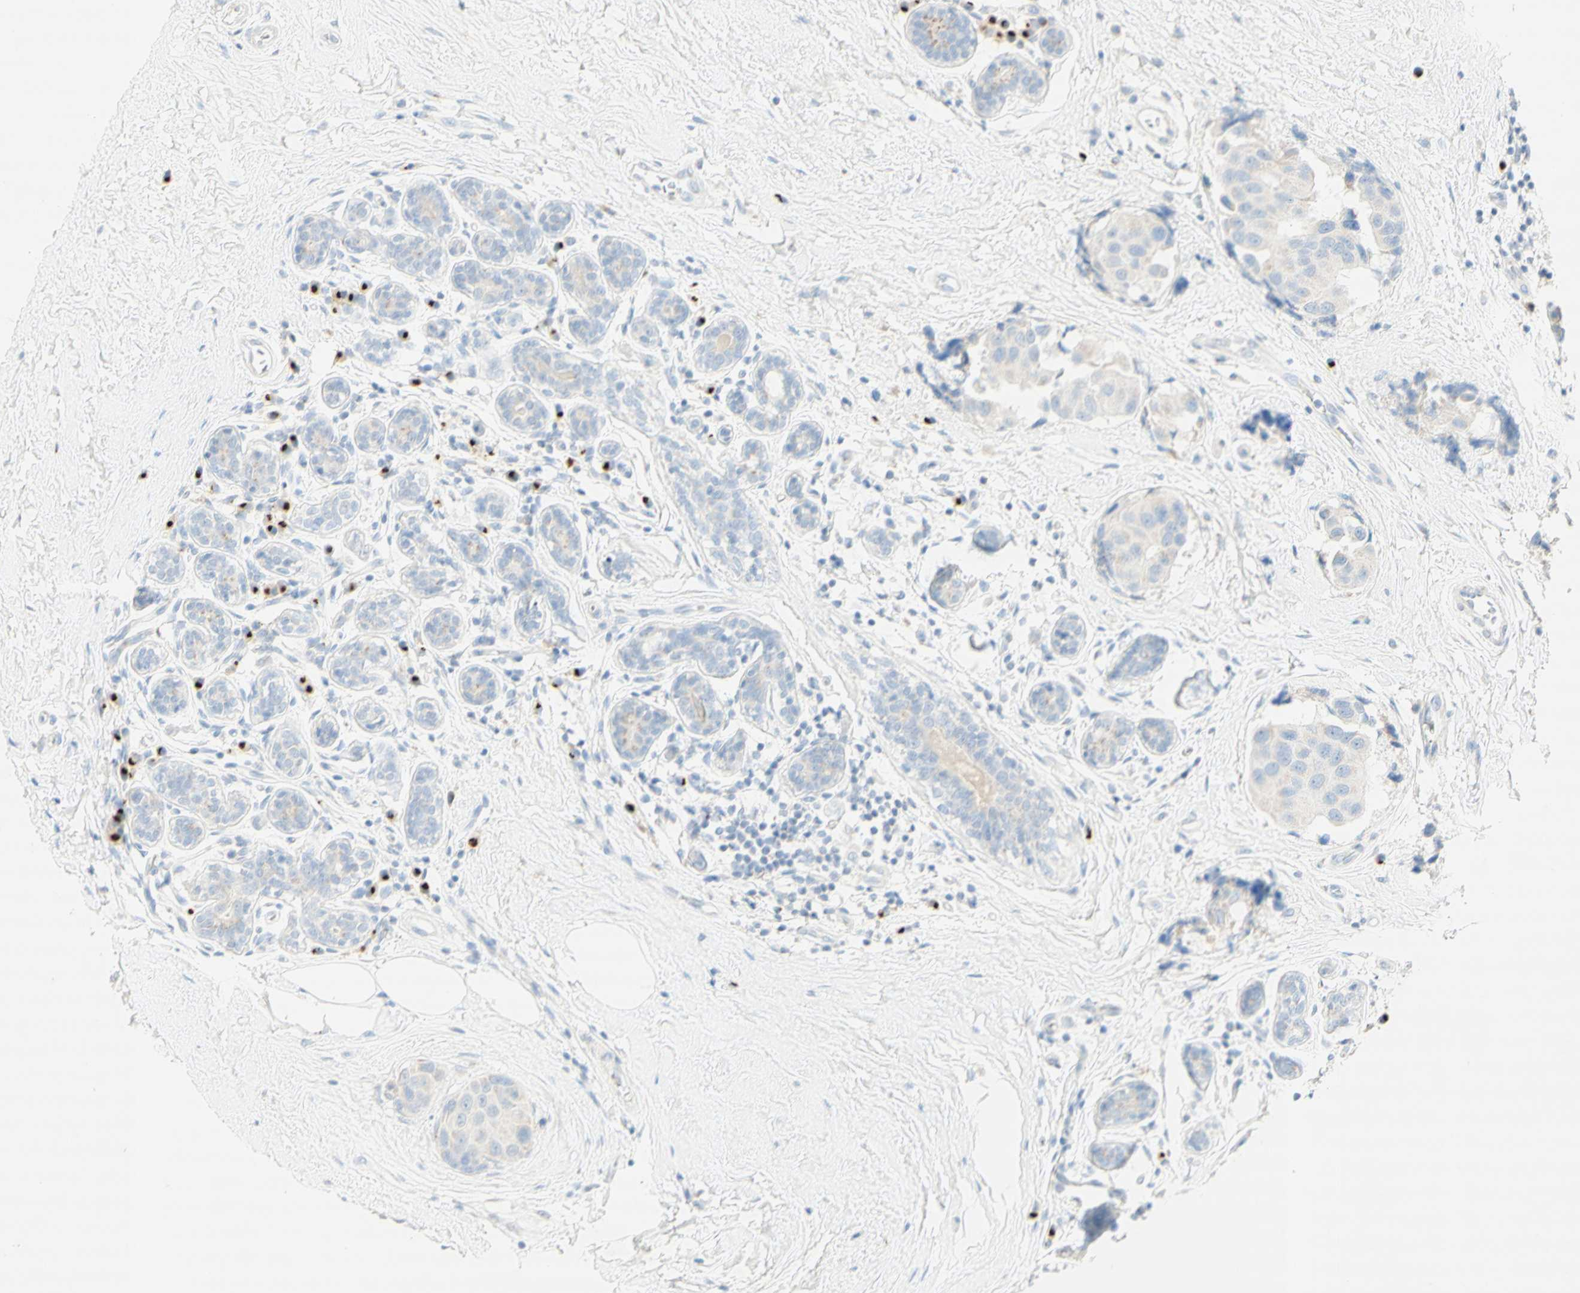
{"staining": {"intensity": "weak", "quantity": "<25%", "location": "cytoplasmic/membranous"}, "tissue": "breast cancer", "cell_type": "Tumor cells", "image_type": "cancer", "snomed": [{"axis": "morphology", "description": "Normal tissue, NOS"}, {"axis": "morphology", "description": "Duct carcinoma"}, {"axis": "topography", "description": "Breast"}], "caption": "Immunohistochemistry of breast infiltrating ductal carcinoma demonstrates no staining in tumor cells.", "gene": "MANEA", "patient": {"sex": "female", "age": 39}}